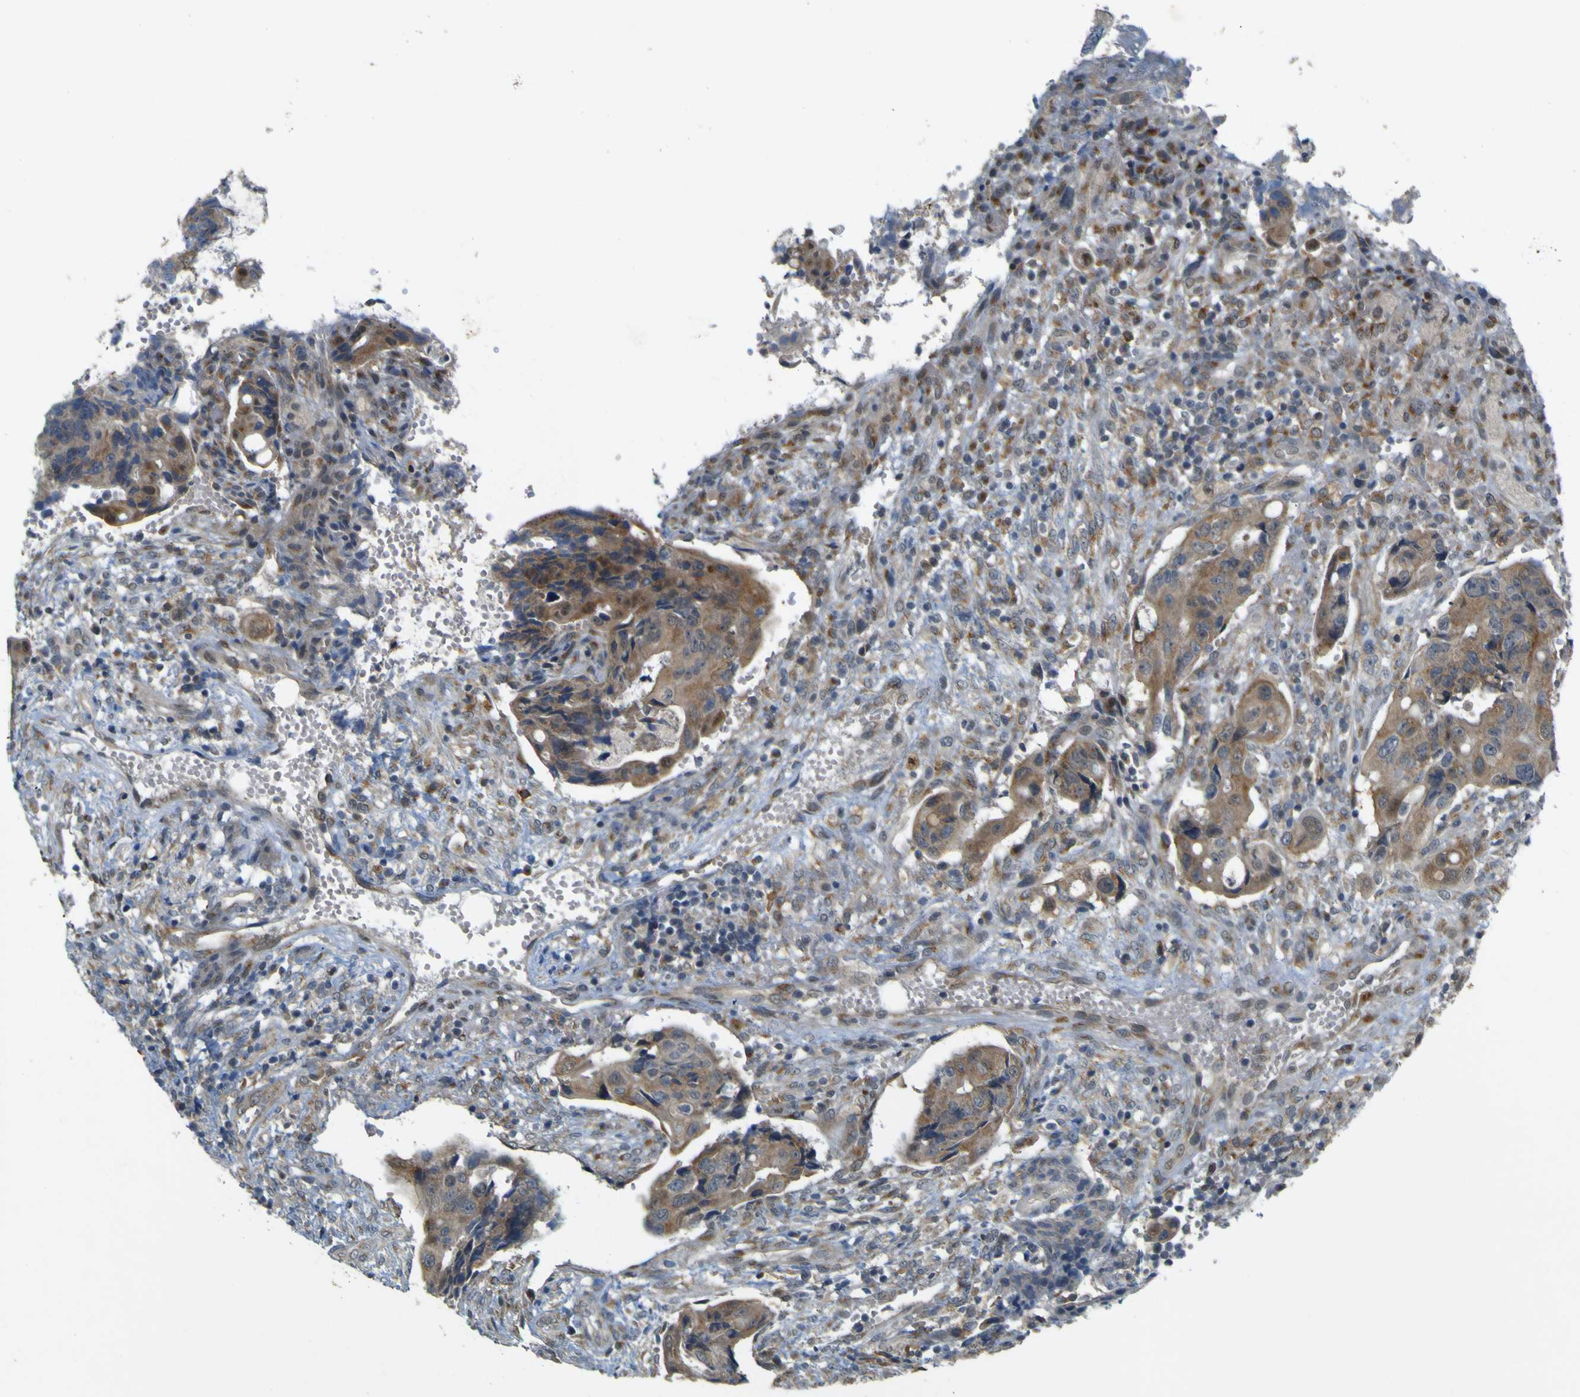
{"staining": {"intensity": "moderate", "quantity": "25%-75%", "location": "cytoplasmic/membranous"}, "tissue": "colorectal cancer", "cell_type": "Tumor cells", "image_type": "cancer", "snomed": [{"axis": "morphology", "description": "Adenocarcinoma, NOS"}, {"axis": "topography", "description": "Colon"}], "caption": "High-power microscopy captured an immunohistochemistry photomicrograph of colorectal cancer (adenocarcinoma), revealing moderate cytoplasmic/membranous staining in about 25%-75% of tumor cells.", "gene": "IGF2R", "patient": {"sex": "female", "age": 57}}